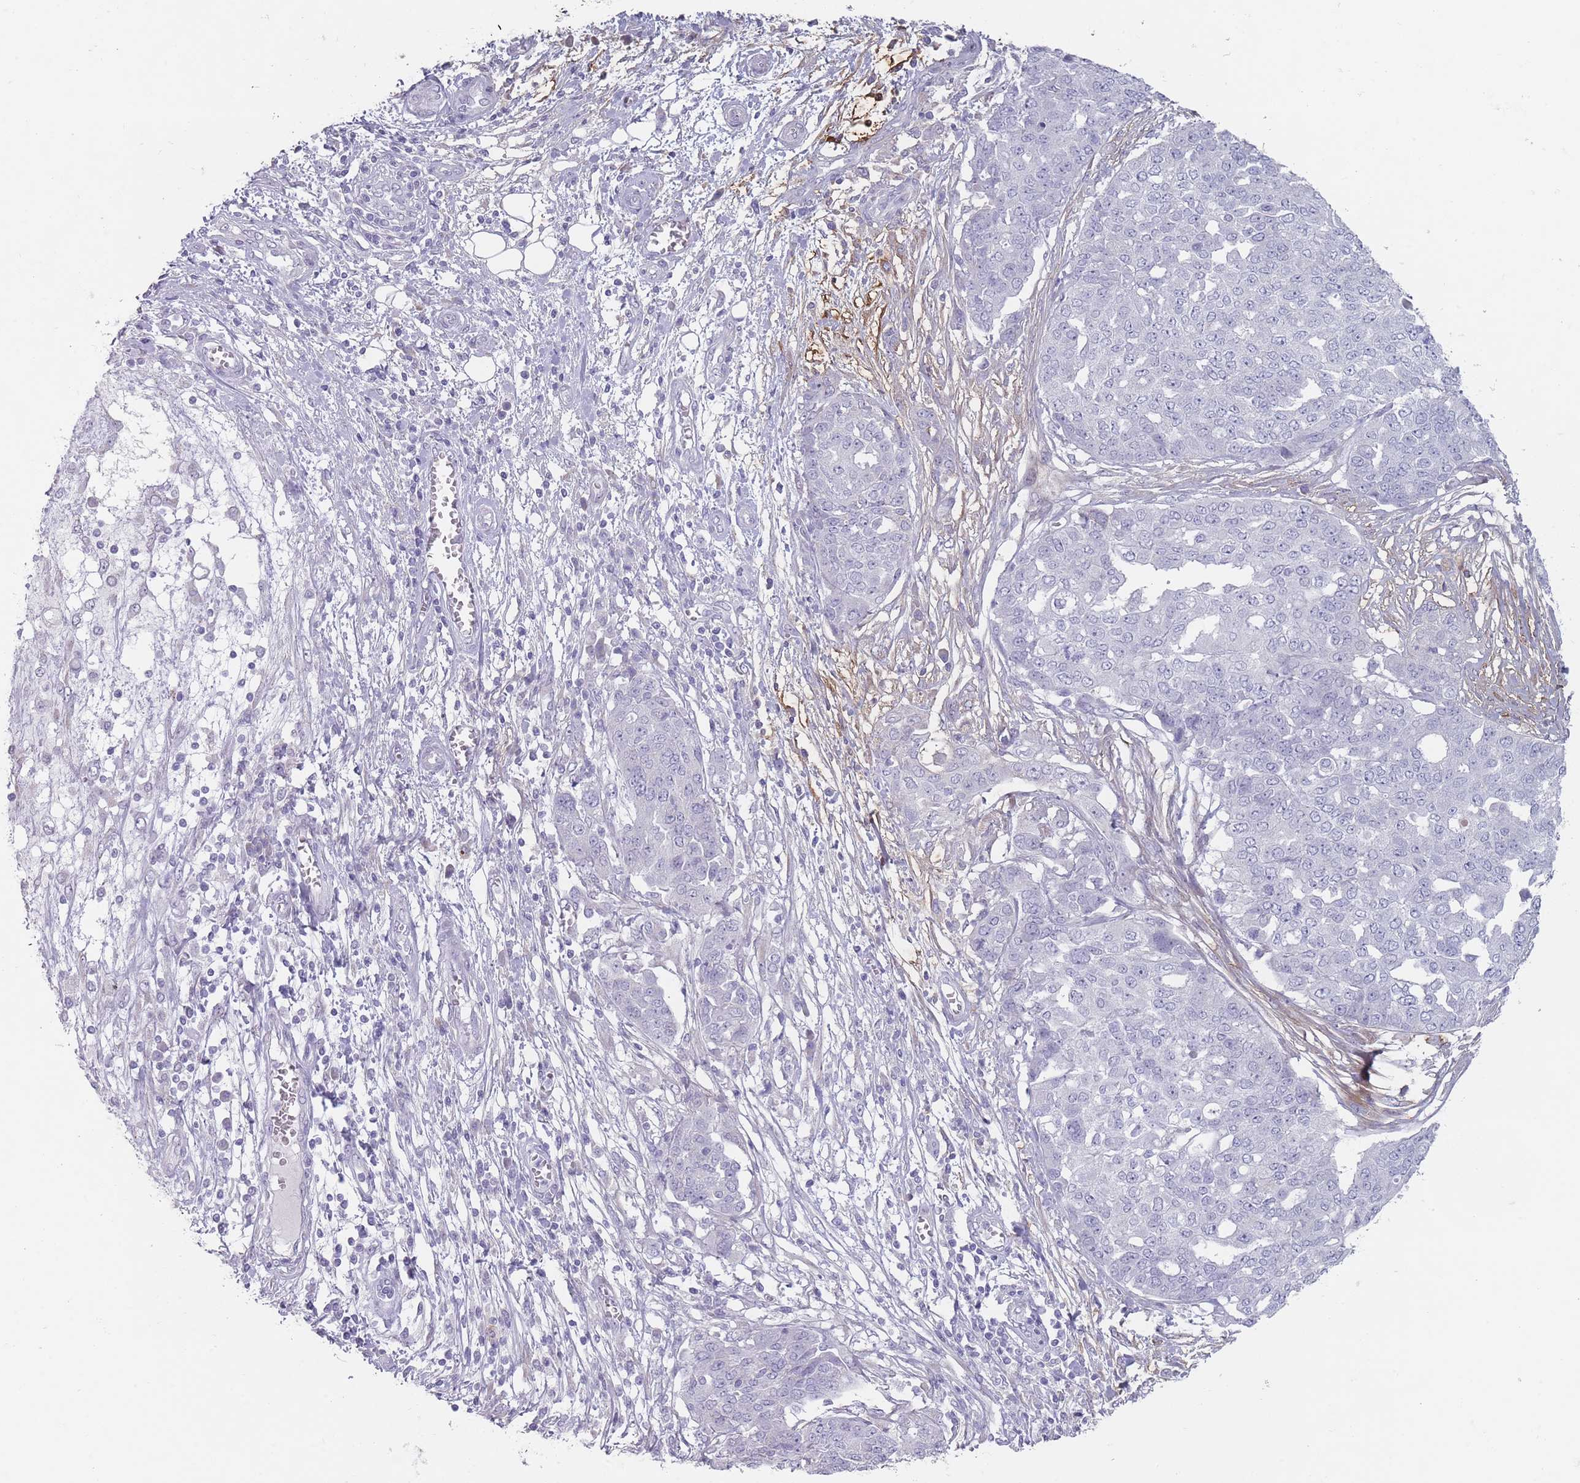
{"staining": {"intensity": "negative", "quantity": "none", "location": "none"}, "tissue": "ovarian cancer", "cell_type": "Tumor cells", "image_type": "cancer", "snomed": [{"axis": "morphology", "description": "Cystadenocarcinoma, serous, NOS"}, {"axis": "topography", "description": "Soft tissue"}, {"axis": "topography", "description": "Ovary"}], "caption": "High power microscopy histopathology image of an immunohistochemistry (IHC) micrograph of serous cystadenocarcinoma (ovarian), revealing no significant staining in tumor cells. (DAB immunohistochemistry (IHC) with hematoxylin counter stain).", "gene": "PAIP2B", "patient": {"sex": "female", "age": 57}}